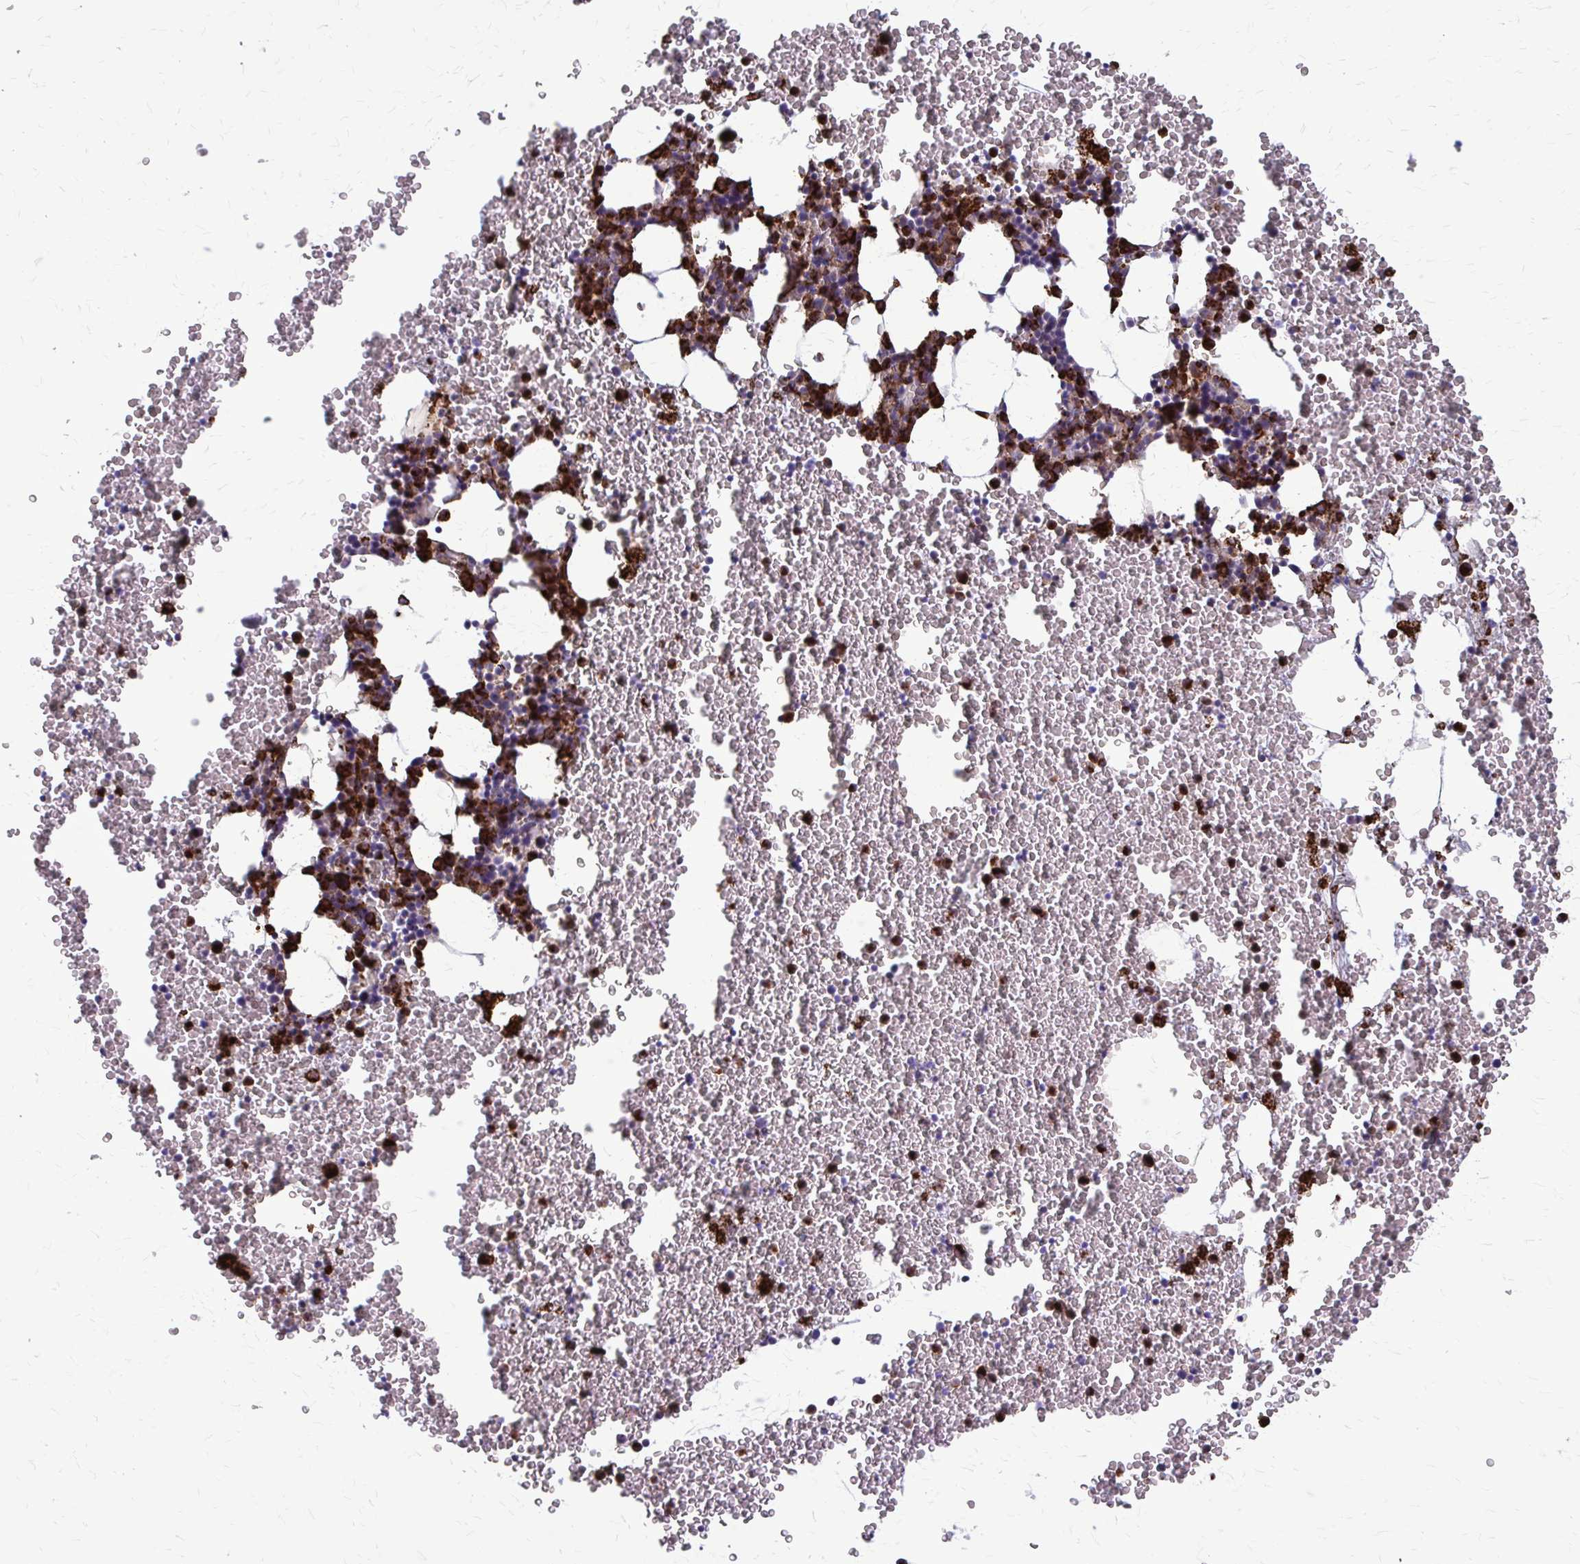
{"staining": {"intensity": "strong", "quantity": "25%-75%", "location": "cytoplasmic/membranous"}, "tissue": "bone marrow", "cell_type": "Hematopoietic cells", "image_type": "normal", "snomed": [{"axis": "morphology", "description": "Normal tissue, NOS"}, {"axis": "topography", "description": "Bone marrow"}], "caption": "Bone marrow stained for a protein (brown) reveals strong cytoplasmic/membranous positive expression in about 25%-75% of hematopoietic cells.", "gene": "PEDS1", "patient": {"sex": "female", "age": 26}}